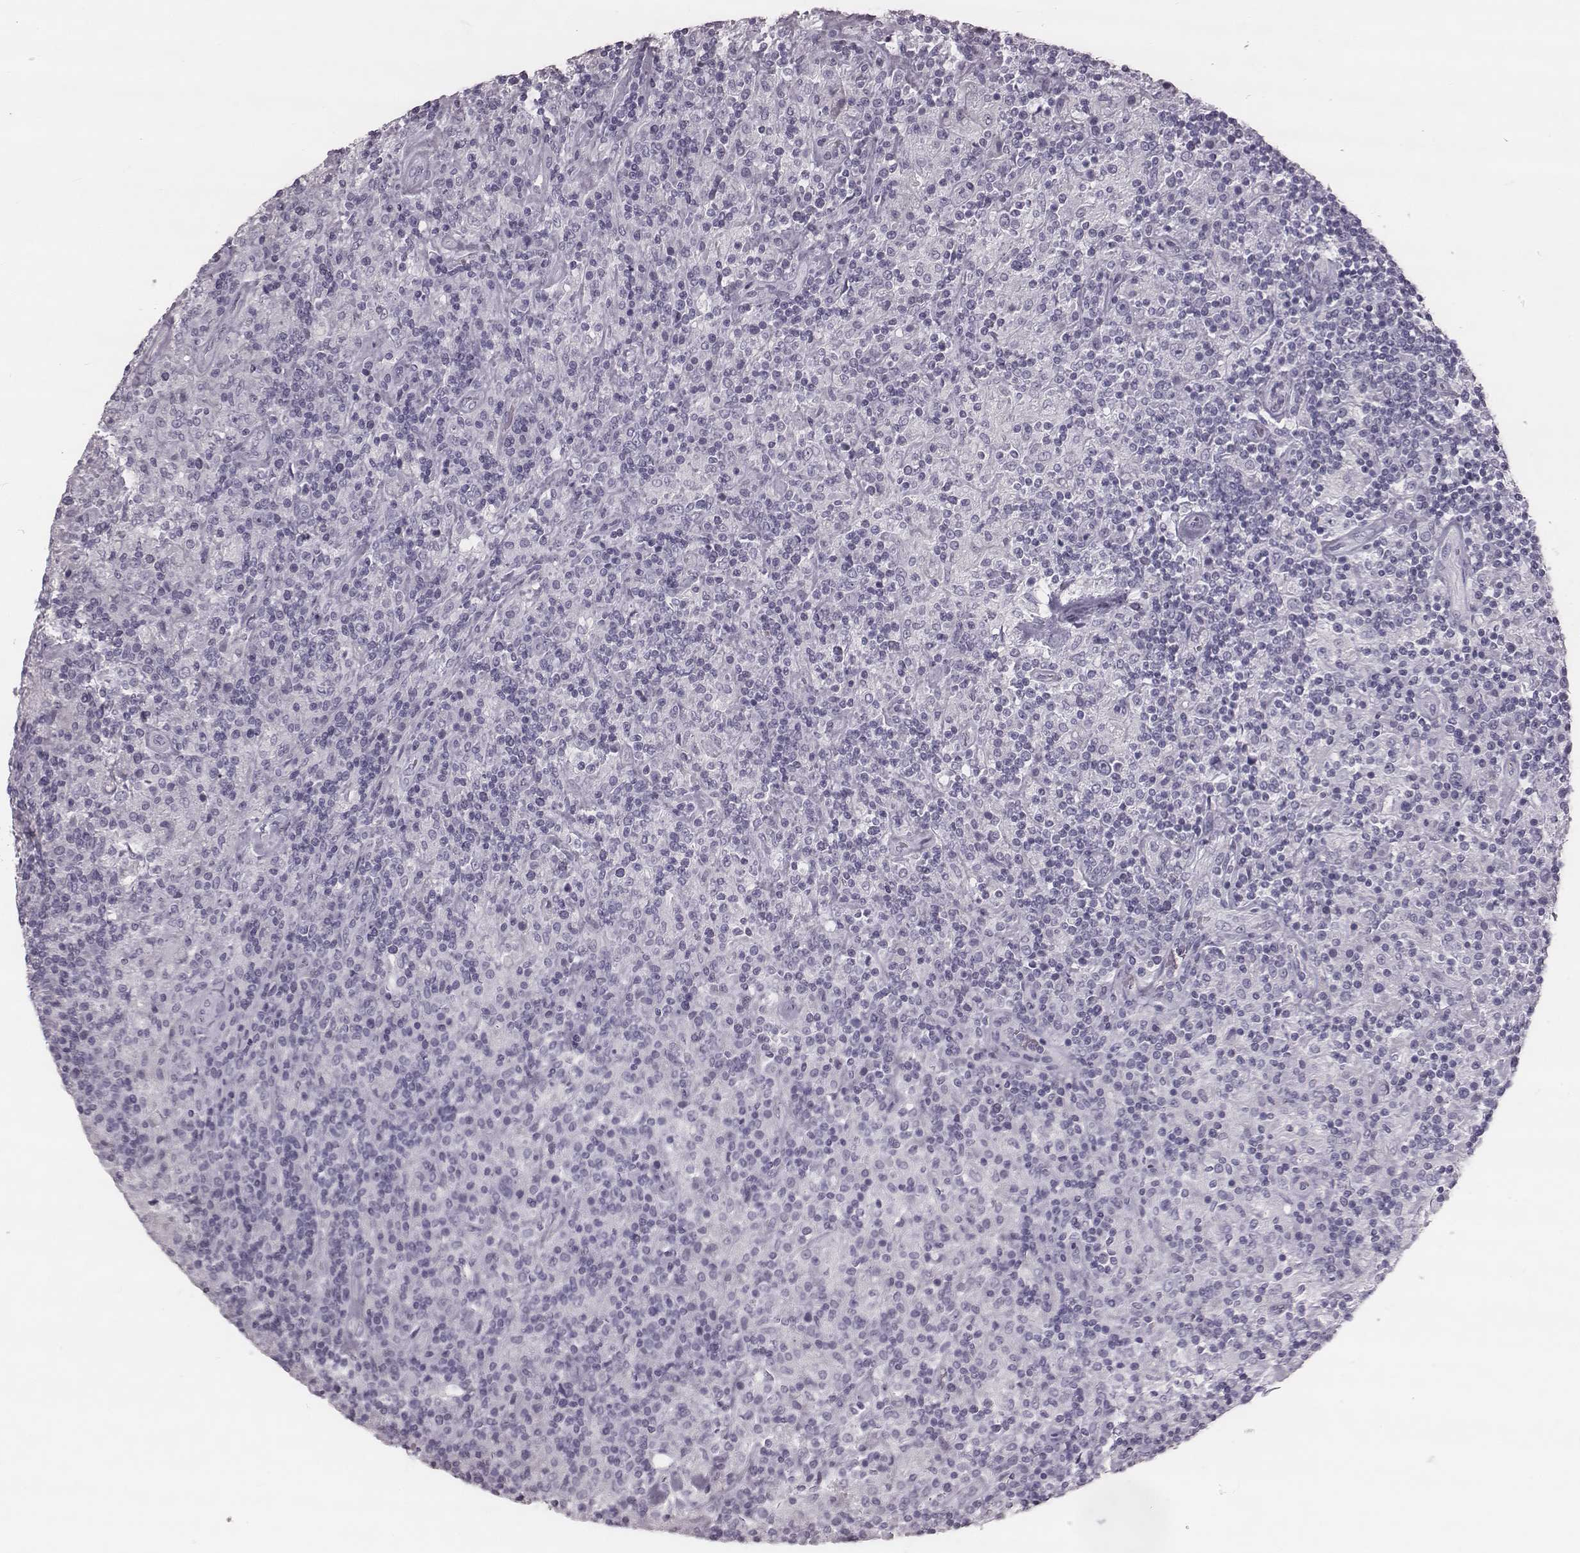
{"staining": {"intensity": "negative", "quantity": "none", "location": "none"}, "tissue": "lymphoma", "cell_type": "Tumor cells", "image_type": "cancer", "snomed": [{"axis": "morphology", "description": "Hodgkin's disease, NOS"}, {"axis": "topography", "description": "Lymph node"}], "caption": "An immunohistochemistry image of Hodgkin's disease is shown. There is no staining in tumor cells of Hodgkin's disease.", "gene": "KRT74", "patient": {"sex": "male", "age": 70}}